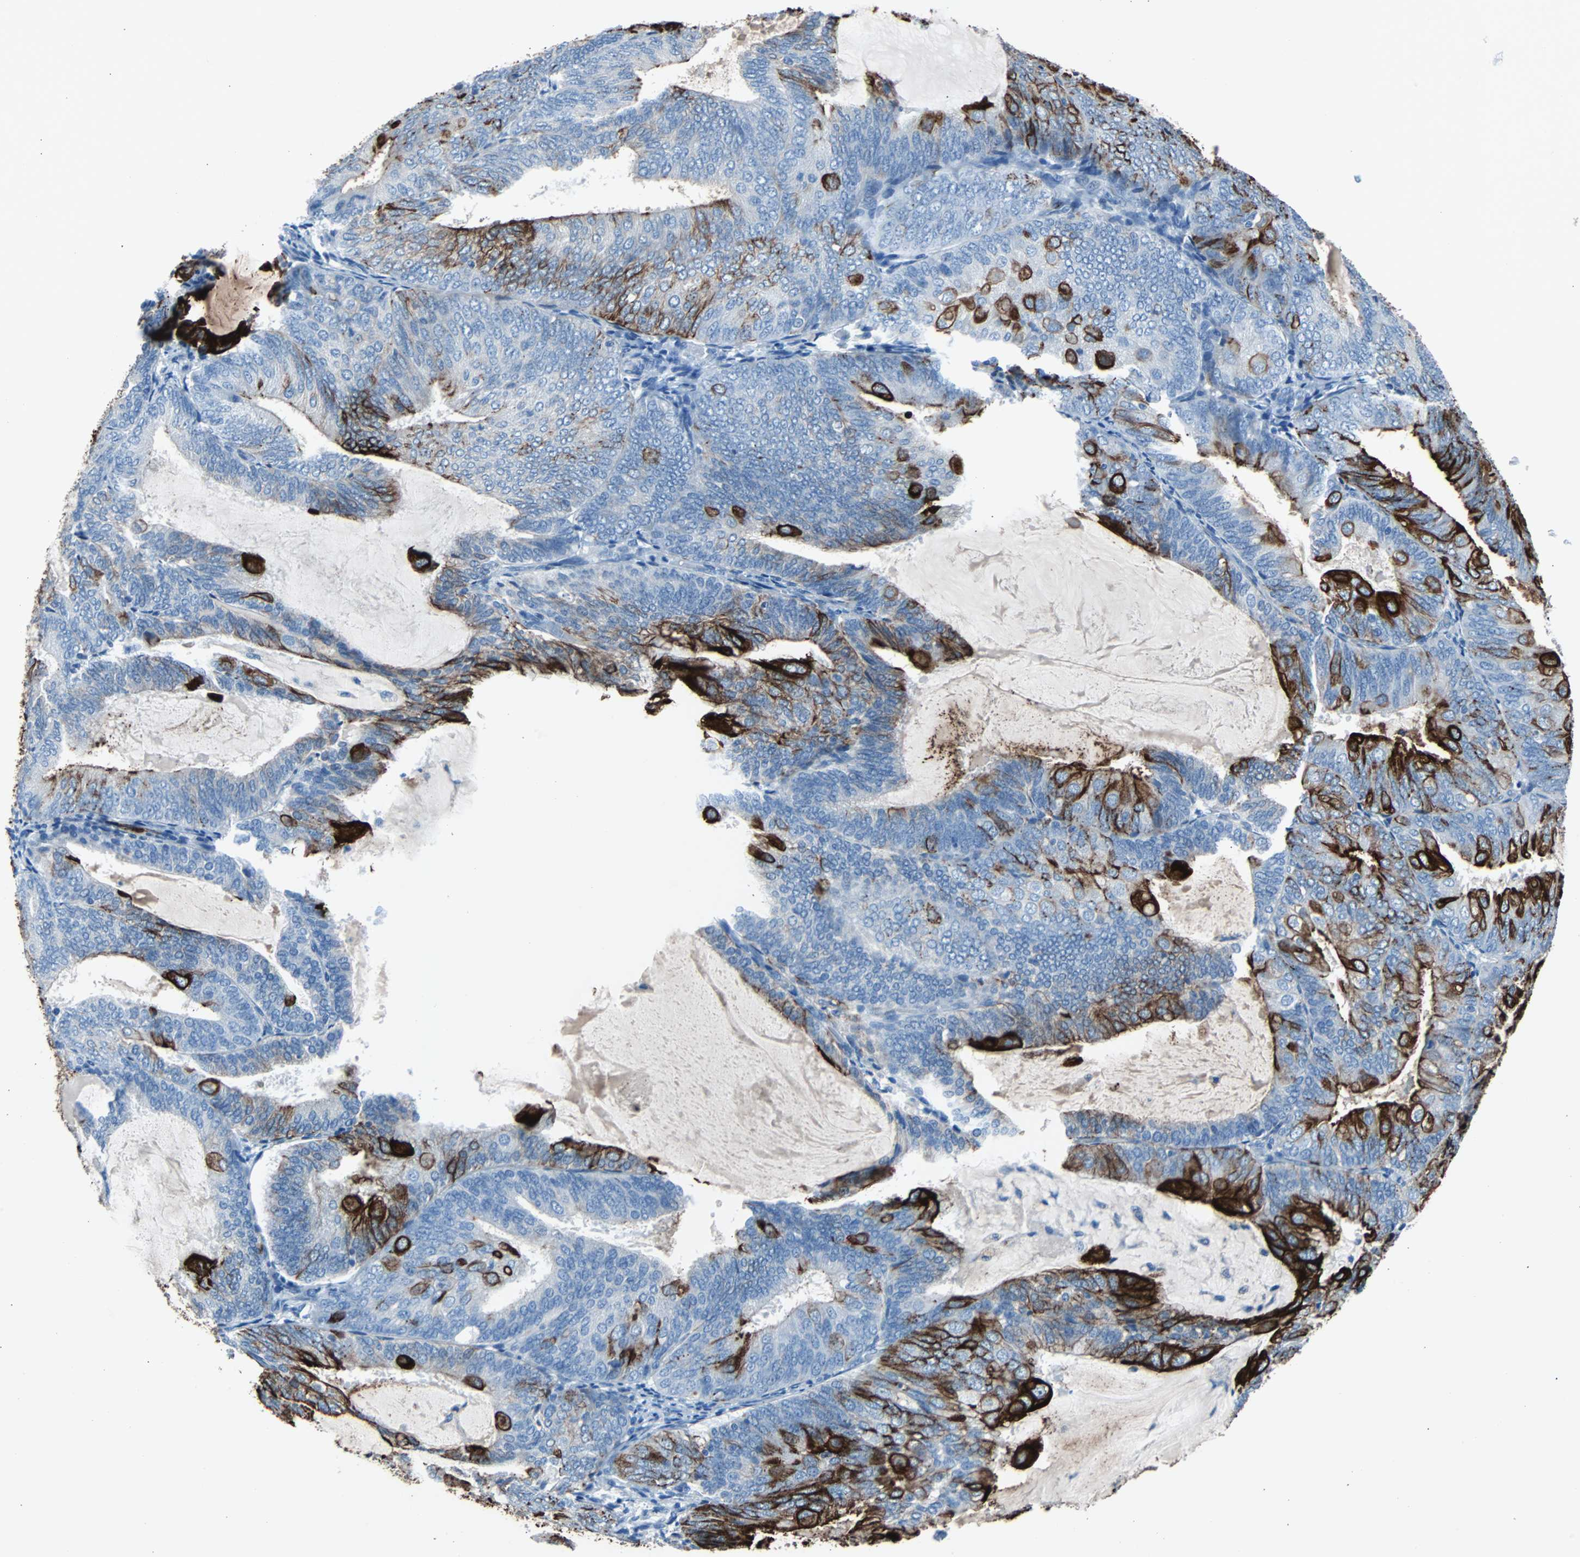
{"staining": {"intensity": "strong", "quantity": "25%-75%", "location": "cytoplasmic/membranous"}, "tissue": "endometrial cancer", "cell_type": "Tumor cells", "image_type": "cancer", "snomed": [{"axis": "morphology", "description": "Adenocarcinoma, NOS"}, {"axis": "topography", "description": "Endometrium"}], "caption": "Human endometrial cancer stained for a protein (brown) exhibits strong cytoplasmic/membranous positive expression in approximately 25%-75% of tumor cells.", "gene": "KRT7", "patient": {"sex": "female", "age": 81}}